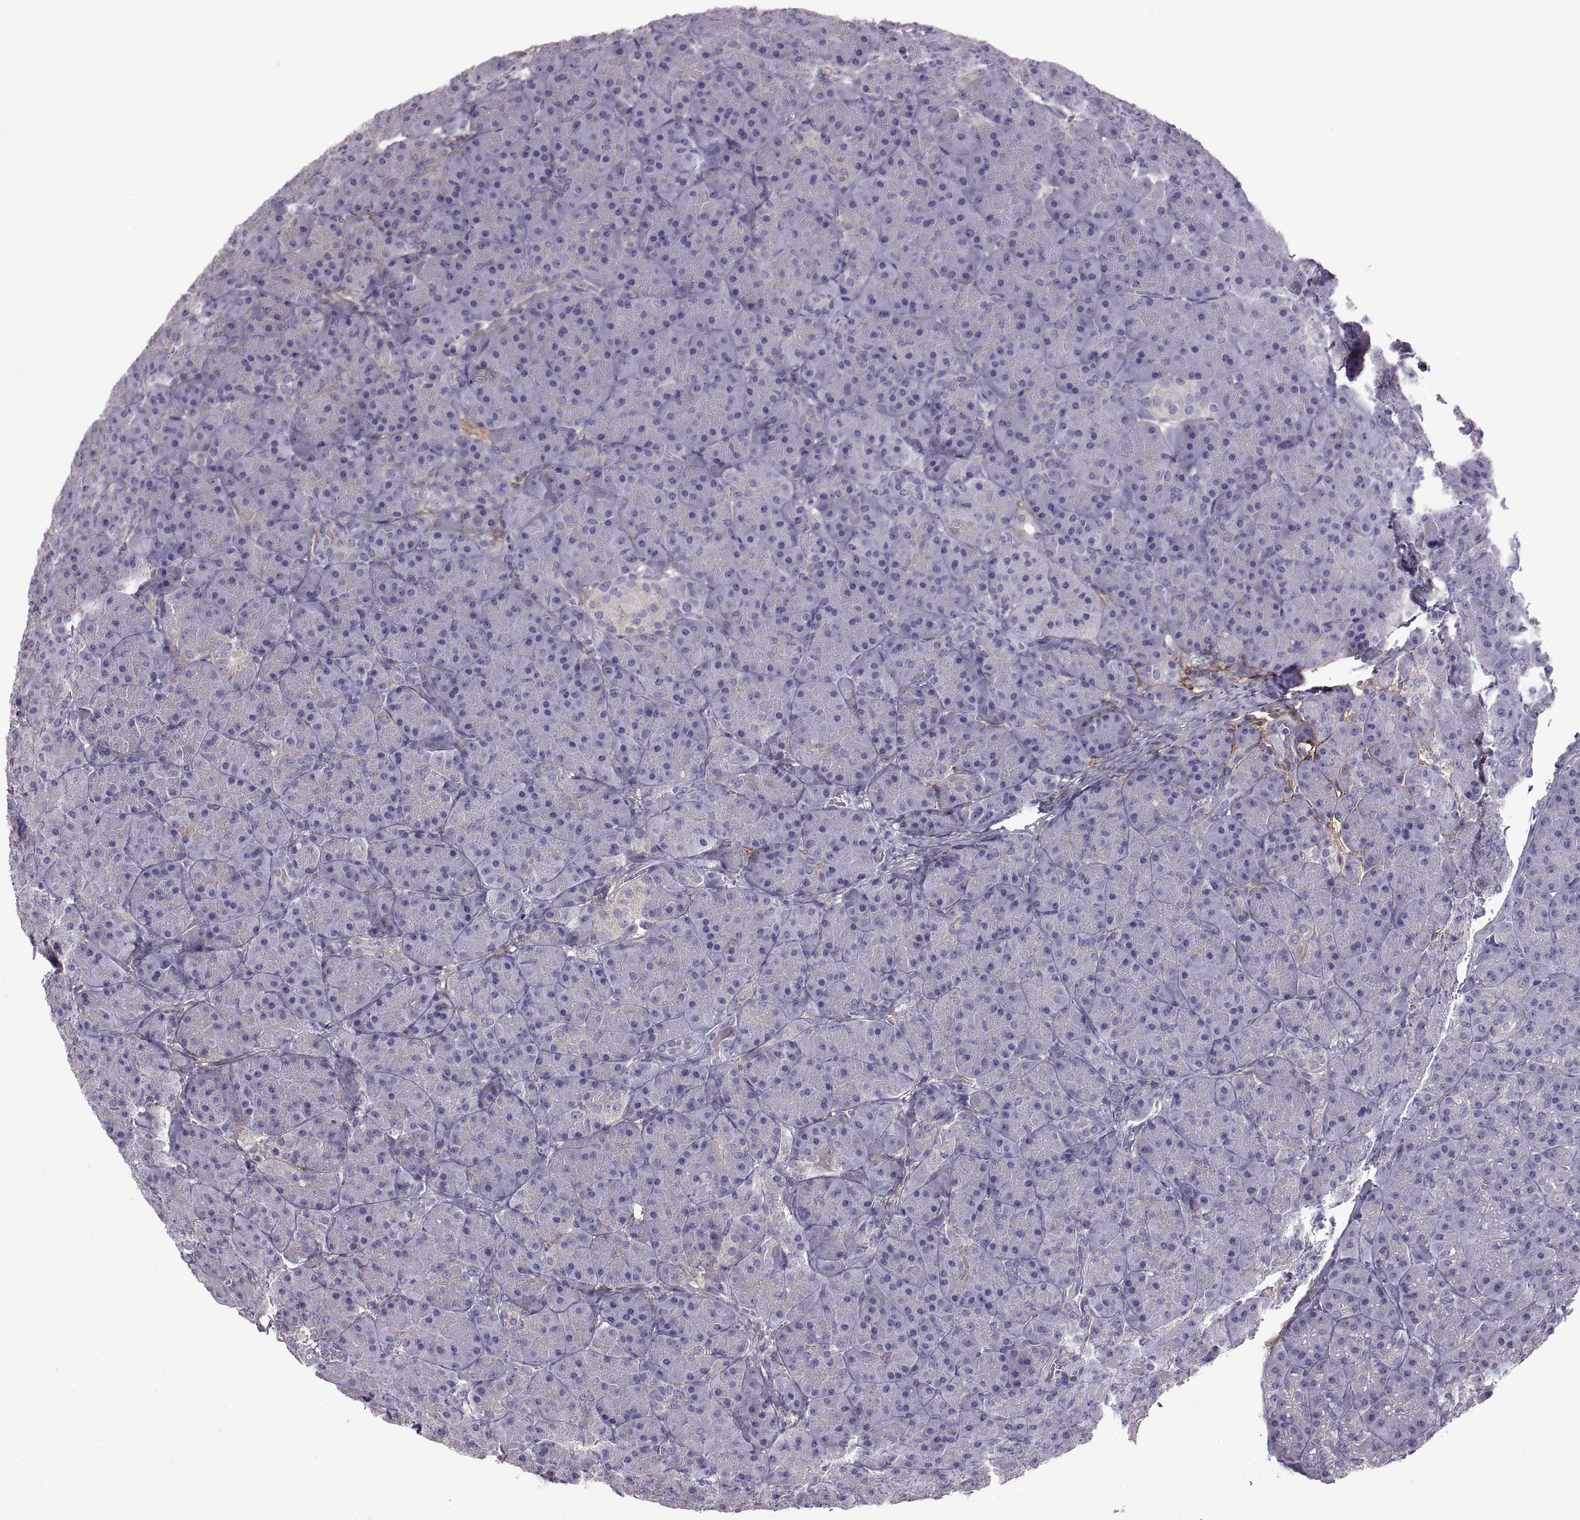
{"staining": {"intensity": "negative", "quantity": "none", "location": "none"}, "tissue": "pancreas", "cell_type": "Exocrine glandular cells", "image_type": "normal", "snomed": [{"axis": "morphology", "description": "Normal tissue, NOS"}, {"axis": "topography", "description": "Pancreas"}], "caption": "This micrograph is of normal pancreas stained with IHC to label a protein in brown with the nuclei are counter-stained blue. There is no expression in exocrine glandular cells.", "gene": "EMILIN2", "patient": {"sex": "male", "age": 57}}